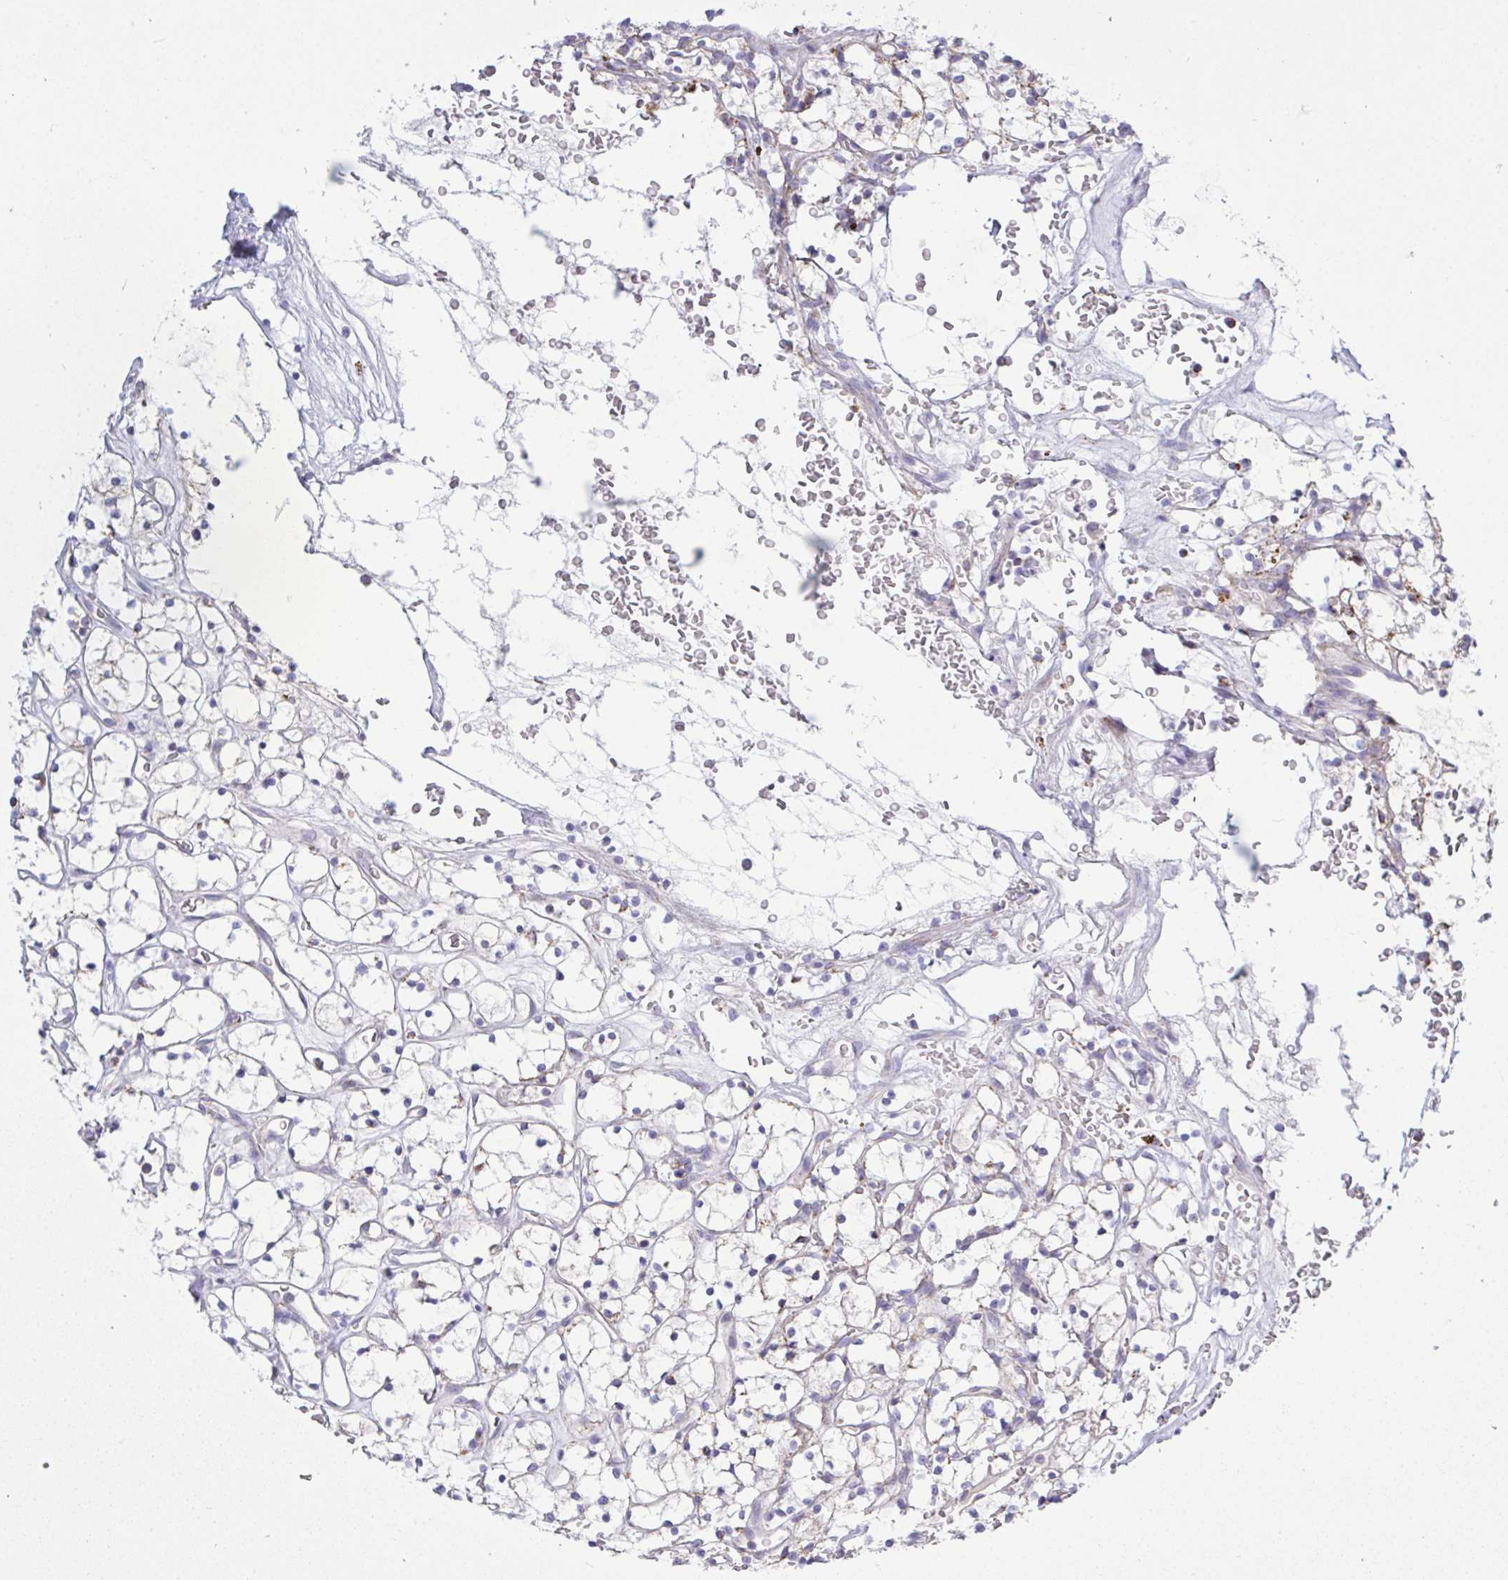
{"staining": {"intensity": "negative", "quantity": "none", "location": "none"}, "tissue": "renal cancer", "cell_type": "Tumor cells", "image_type": "cancer", "snomed": [{"axis": "morphology", "description": "Adenocarcinoma, NOS"}, {"axis": "topography", "description": "Kidney"}], "caption": "An image of renal adenocarcinoma stained for a protein demonstrates no brown staining in tumor cells.", "gene": "HSPE1", "patient": {"sex": "female", "age": 64}}